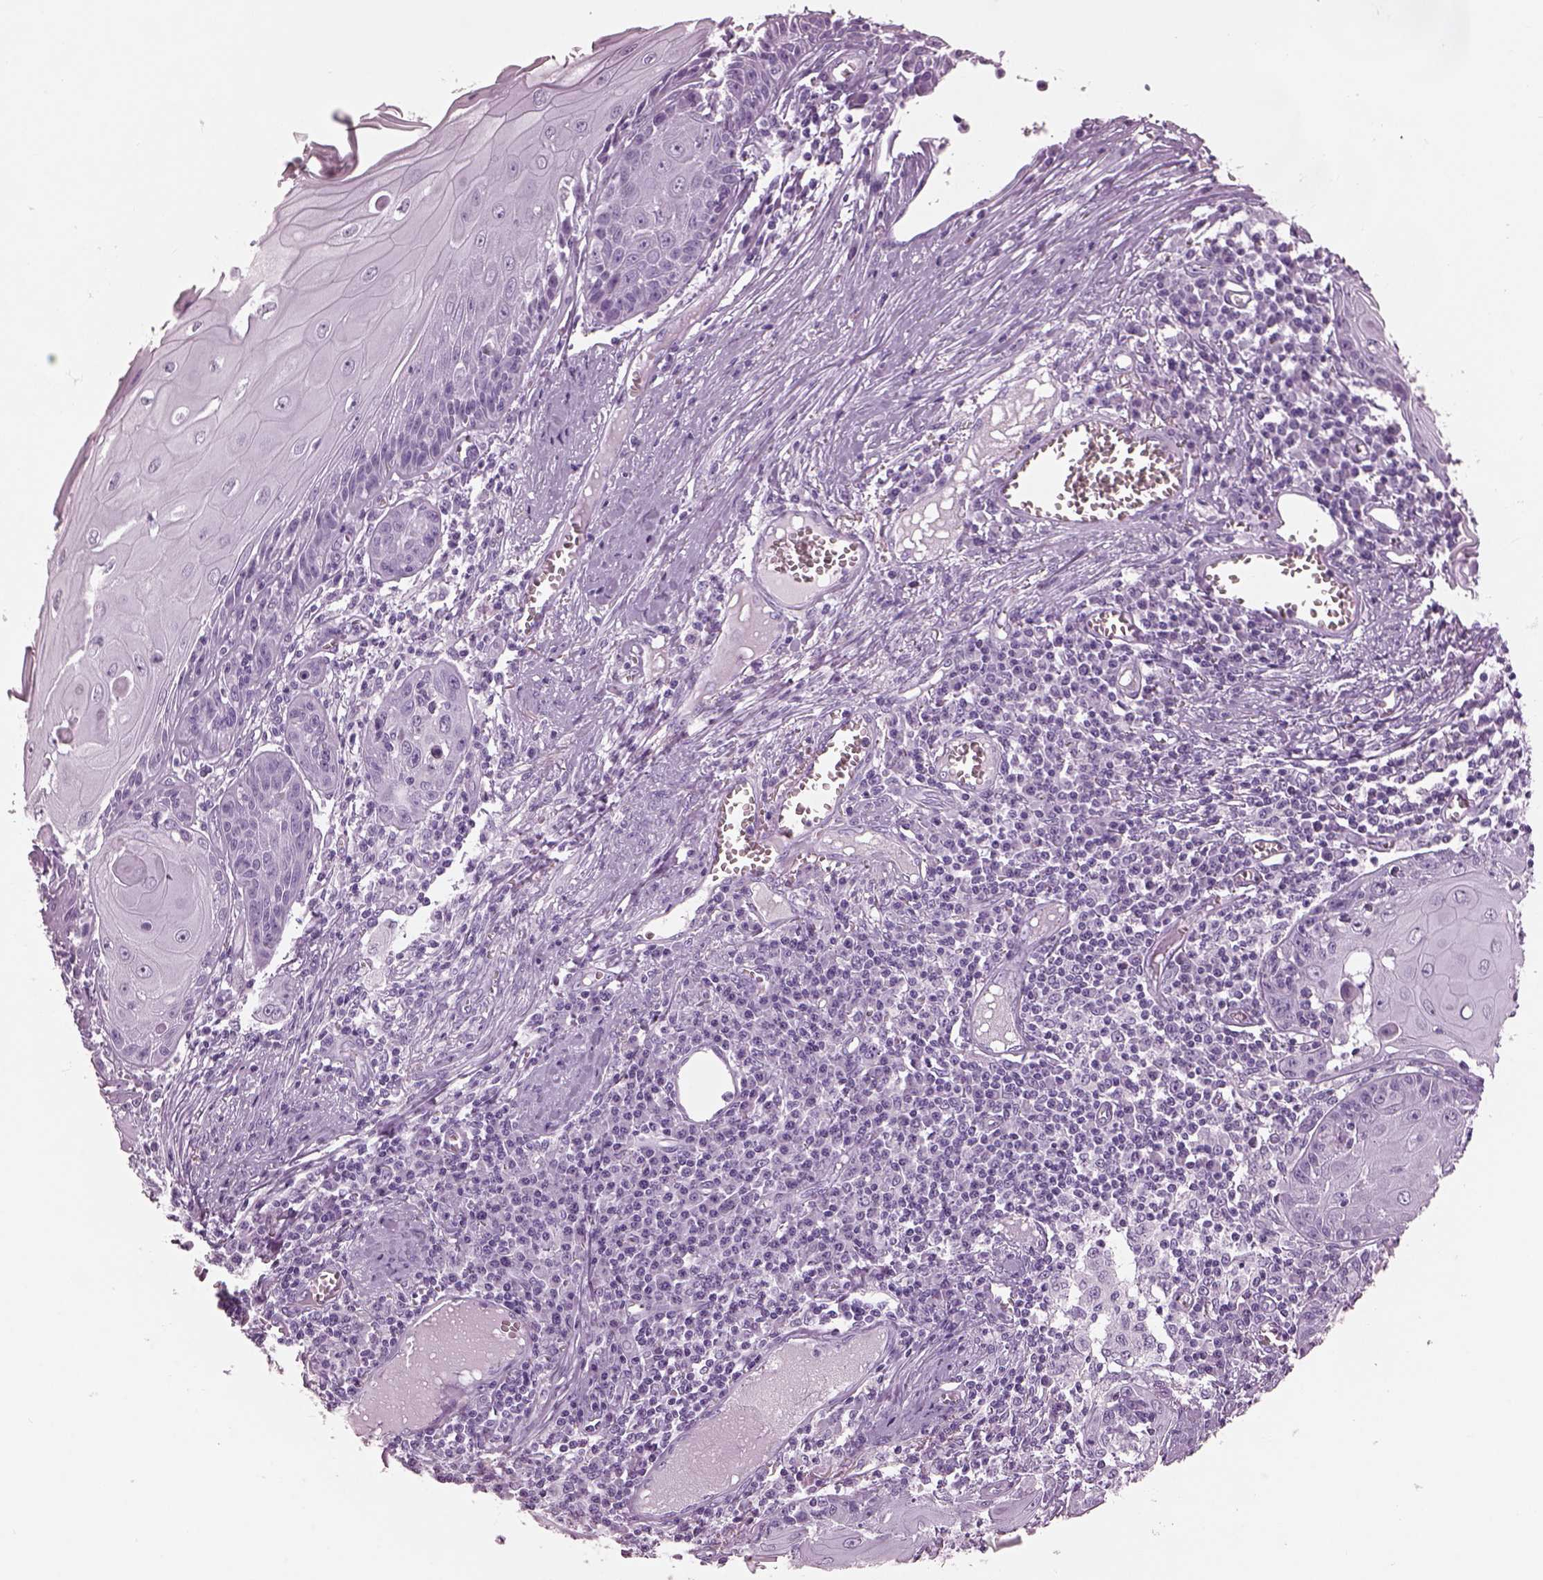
{"staining": {"intensity": "negative", "quantity": "none", "location": "none"}, "tissue": "skin cancer", "cell_type": "Tumor cells", "image_type": "cancer", "snomed": [{"axis": "morphology", "description": "Squamous cell carcinoma, NOS"}, {"axis": "topography", "description": "Skin"}, {"axis": "topography", "description": "Vulva"}], "caption": "Immunohistochemistry (IHC) photomicrograph of human skin cancer (squamous cell carcinoma) stained for a protein (brown), which reveals no positivity in tumor cells.", "gene": "PACRG", "patient": {"sex": "female", "age": 85}}